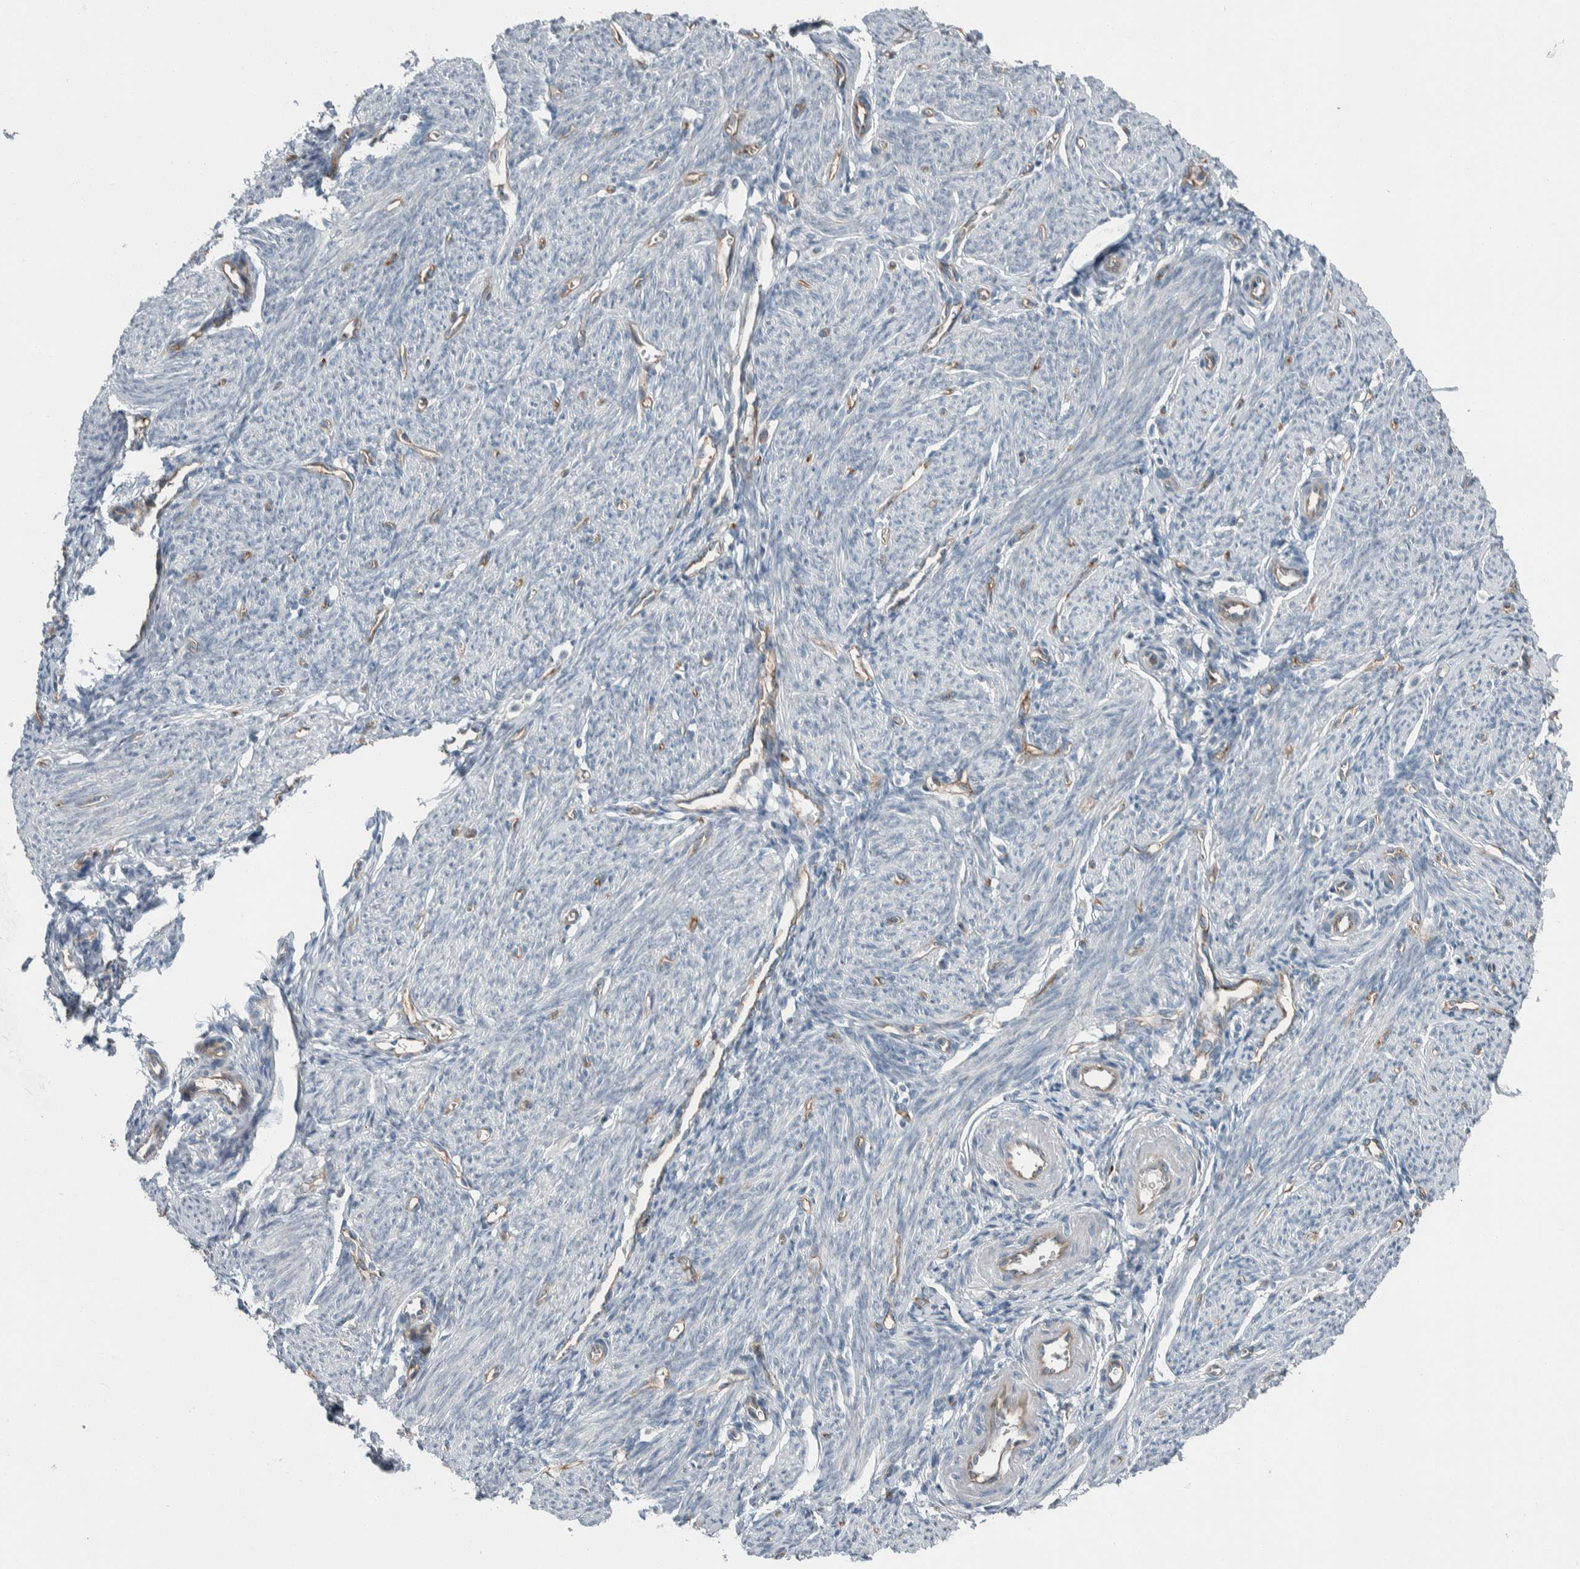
{"staining": {"intensity": "negative", "quantity": "none", "location": "none"}, "tissue": "endometrium", "cell_type": "Cells in endometrial stroma", "image_type": "normal", "snomed": [{"axis": "morphology", "description": "Normal tissue, NOS"}, {"axis": "morphology", "description": "Adenocarcinoma, NOS"}, {"axis": "topography", "description": "Endometrium"}], "caption": "Endometrium was stained to show a protein in brown. There is no significant expression in cells in endometrial stroma. (DAB (3,3'-diaminobenzidine) IHC with hematoxylin counter stain).", "gene": "USP25", "patient": {"sex": "female", "age": 57}}